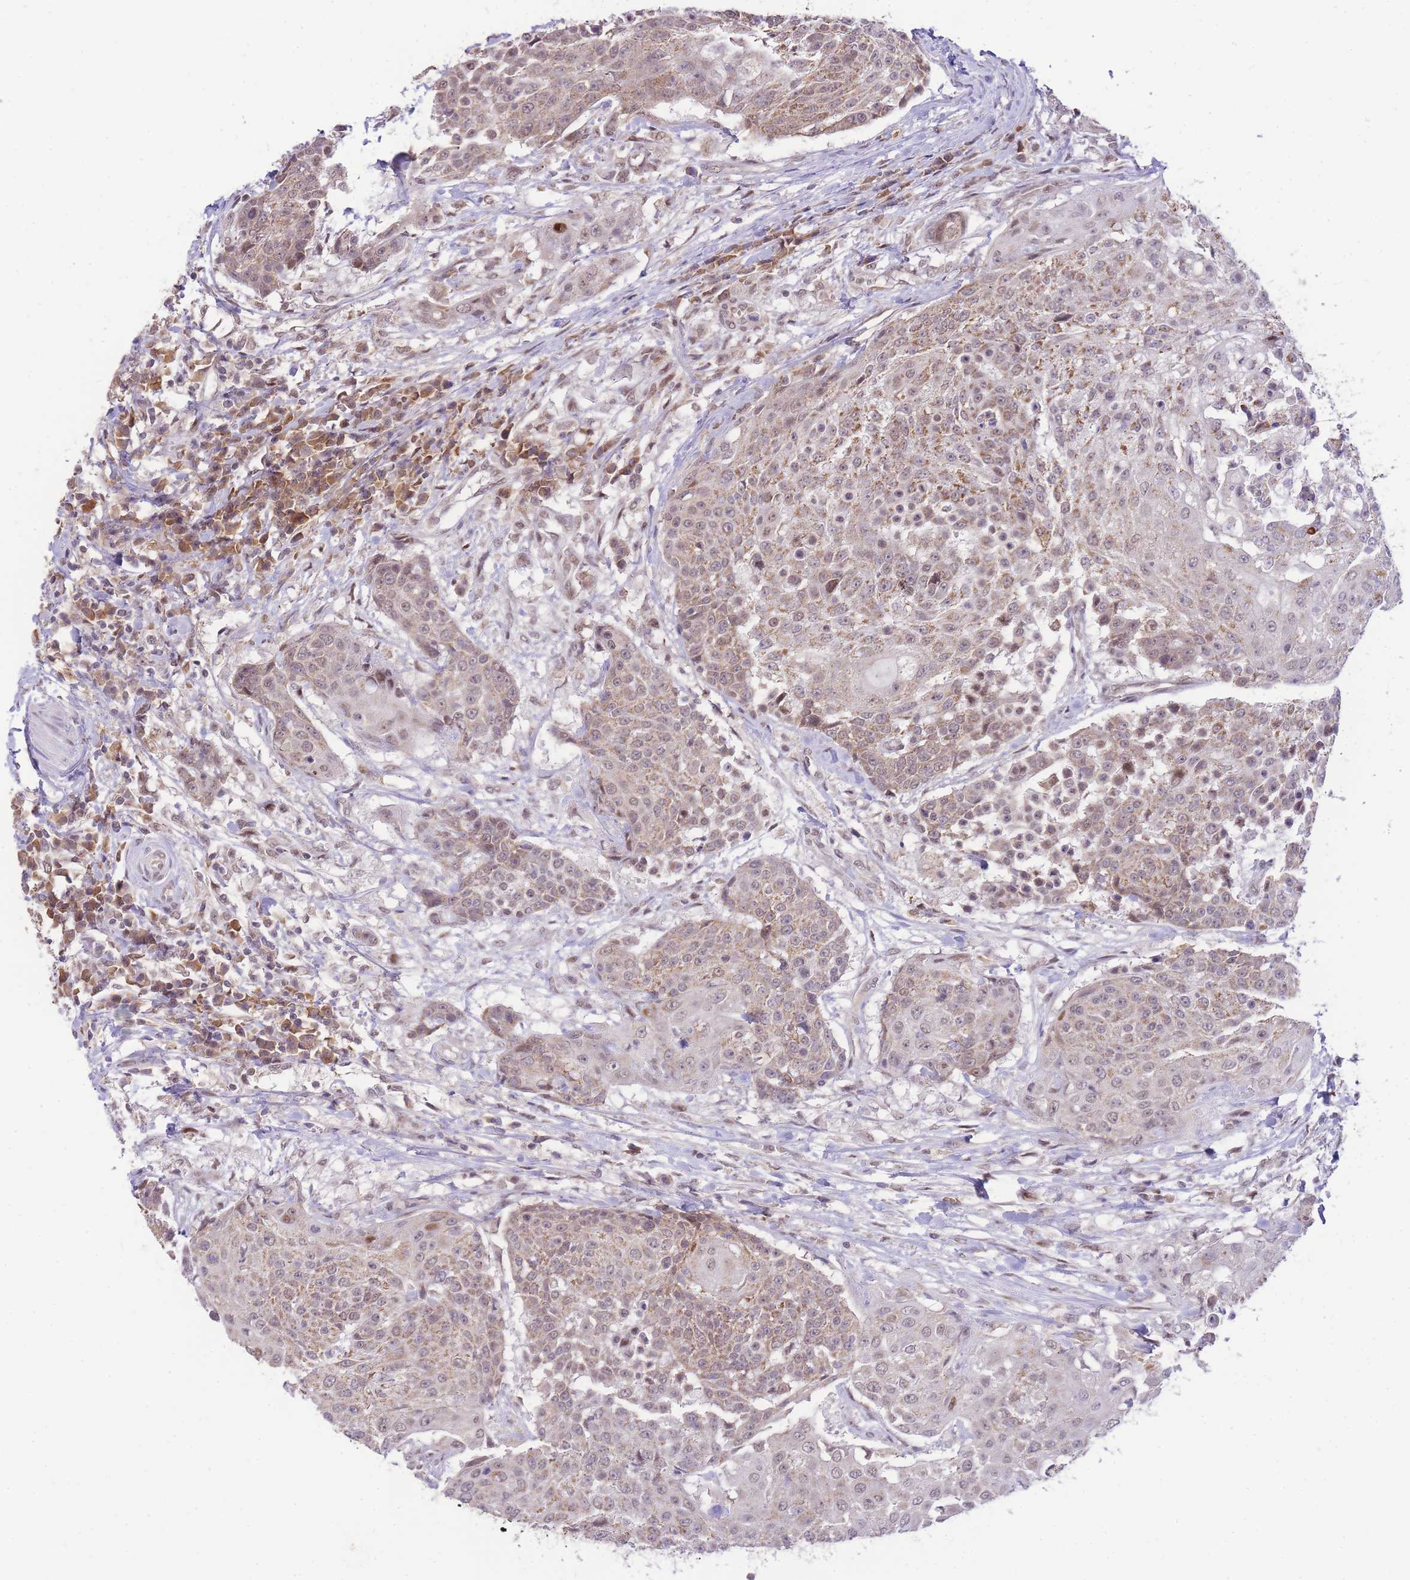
{"staining": {"intensity": "moderate", "quantity": ">75%", "location": "cytoplasmic/membranous"}, "tissue": "urothelial cancer", "cell_type": "Tumor cells", "image_type": "cancer", "snomed": [{"axis": "morphology", "description": "Urothelial carcinoma, High grade"}, {"axis": "topography", "description": "Urinary bladder"}], "caption": "Protein expression analysis of human urothelial carcinoma (high-grade) reveals moderate cytoplasmic/membranous positivity in approximately >75% of tumor cells.", "gene": "PUS10", "patient": {"sex": "female", "age": 63}}